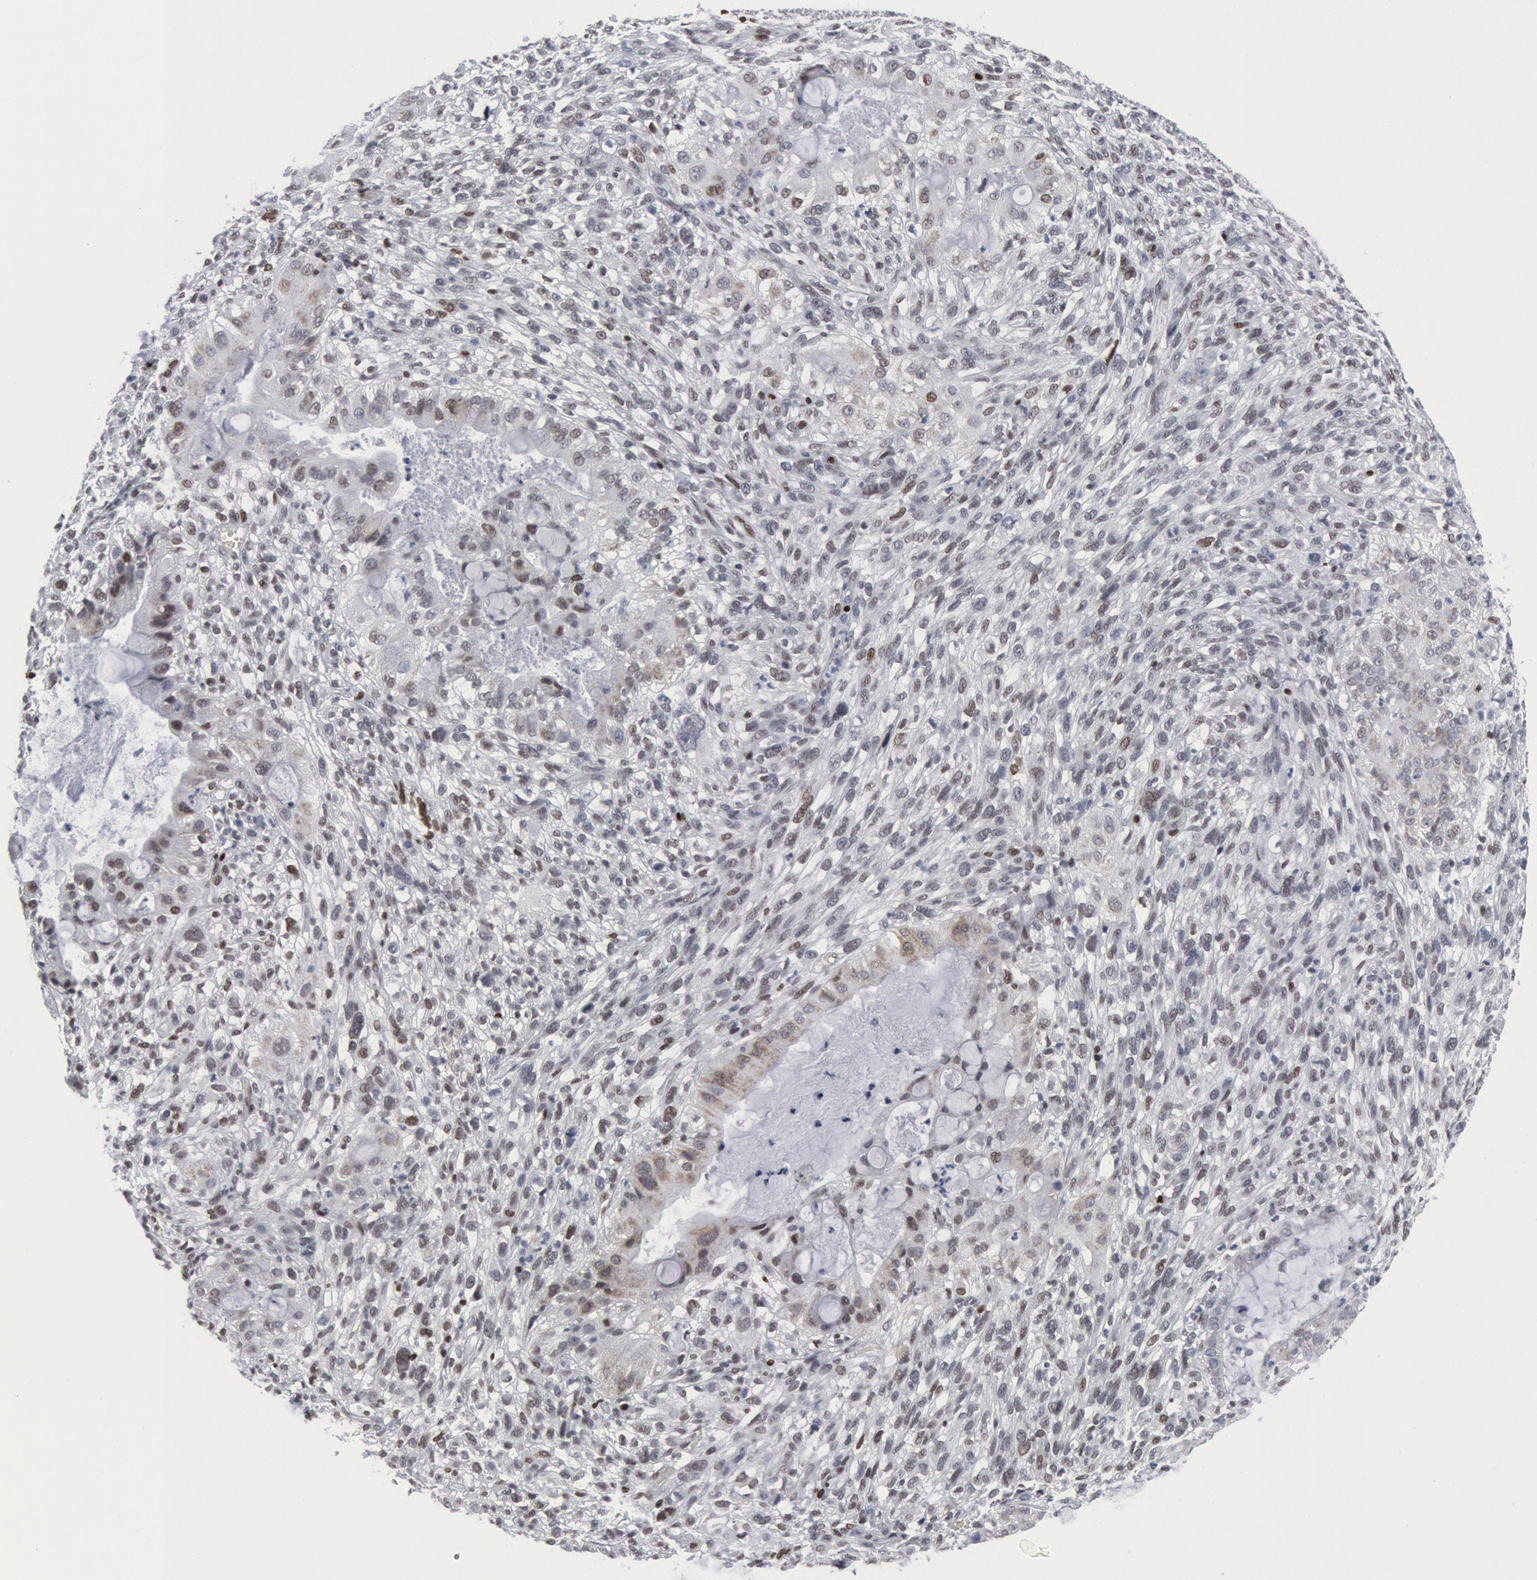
{"staining": {"intensity": "weak", "quantity": "<25%", "location": "nuclear"}, "tissue": "cervical cancer", "cell_type": "Tumor cells", "image_type": "cancer", "snomed": [{"axis": "morphology", "description": "Adenocarcinoma, NOS"}, {"axis": "topography", "description": "Cervix"}], "caption": "This is a micrograph of immunohistochemistry (IHC) staining of adenocarcinoma (cervical), which shows no positivity in tumor cells.", "gene": "MECP2", "patient": {"sex": "female", "age": 41}}